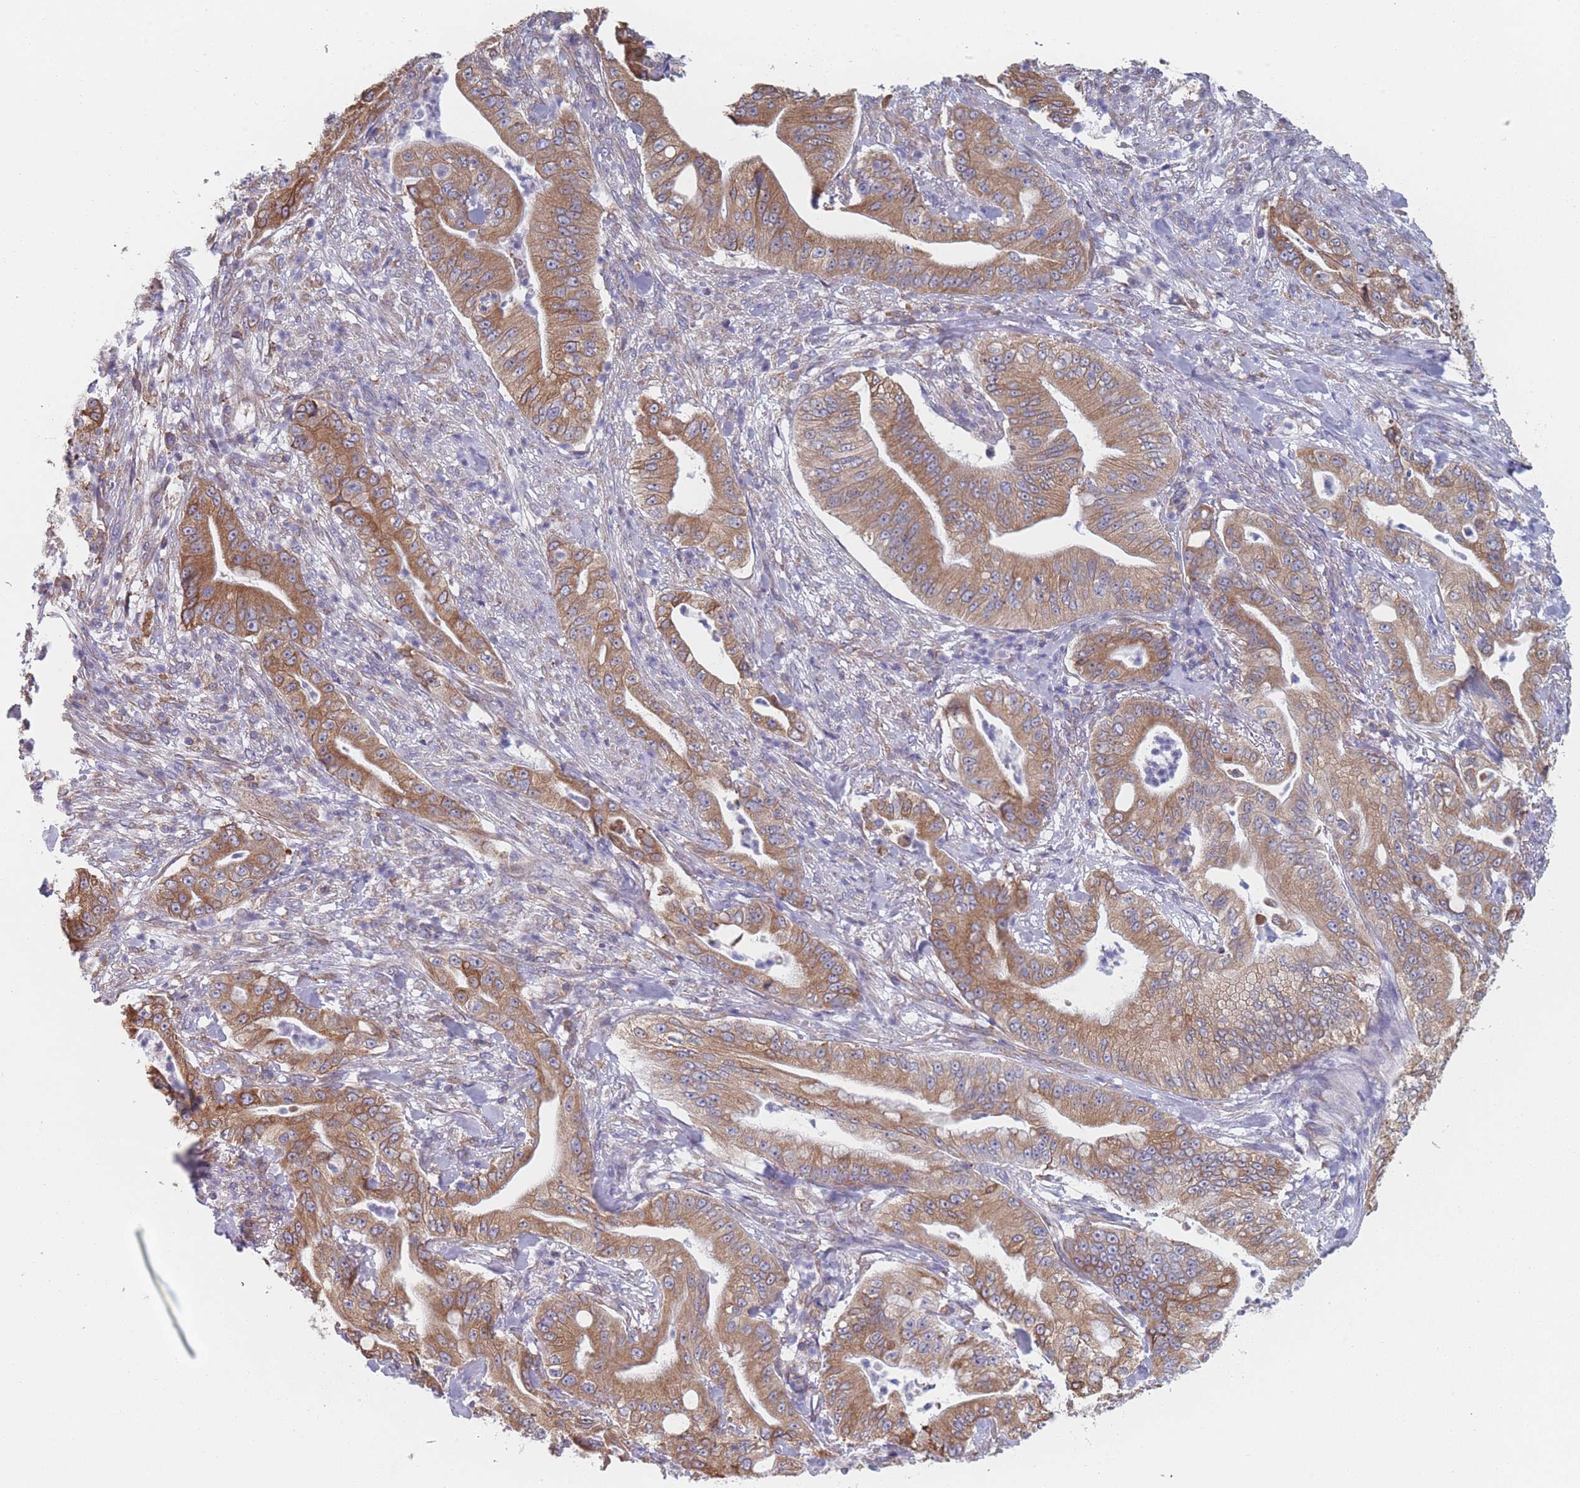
{"staining": {"intensity": "moderate", "quantity": ">75%", "location": "cytoplasmic/membranous"}, "tissue": "pancreatic cancer", "cell_type": "Tumor cells", "image_type": "cancer", "snomed": [{"axis": "morphology", "description": "Adenocarcinoma, NOS"}, {"axis": "topography", "description": "Pancreas"}], "caption": "Moderate cytoplasmic/membranous positivity is seen in approximately >75% of tumor cells in pancreatic cancer.", "gene": "OR7C2", "patient": {"sex": "male", "age": 71}}